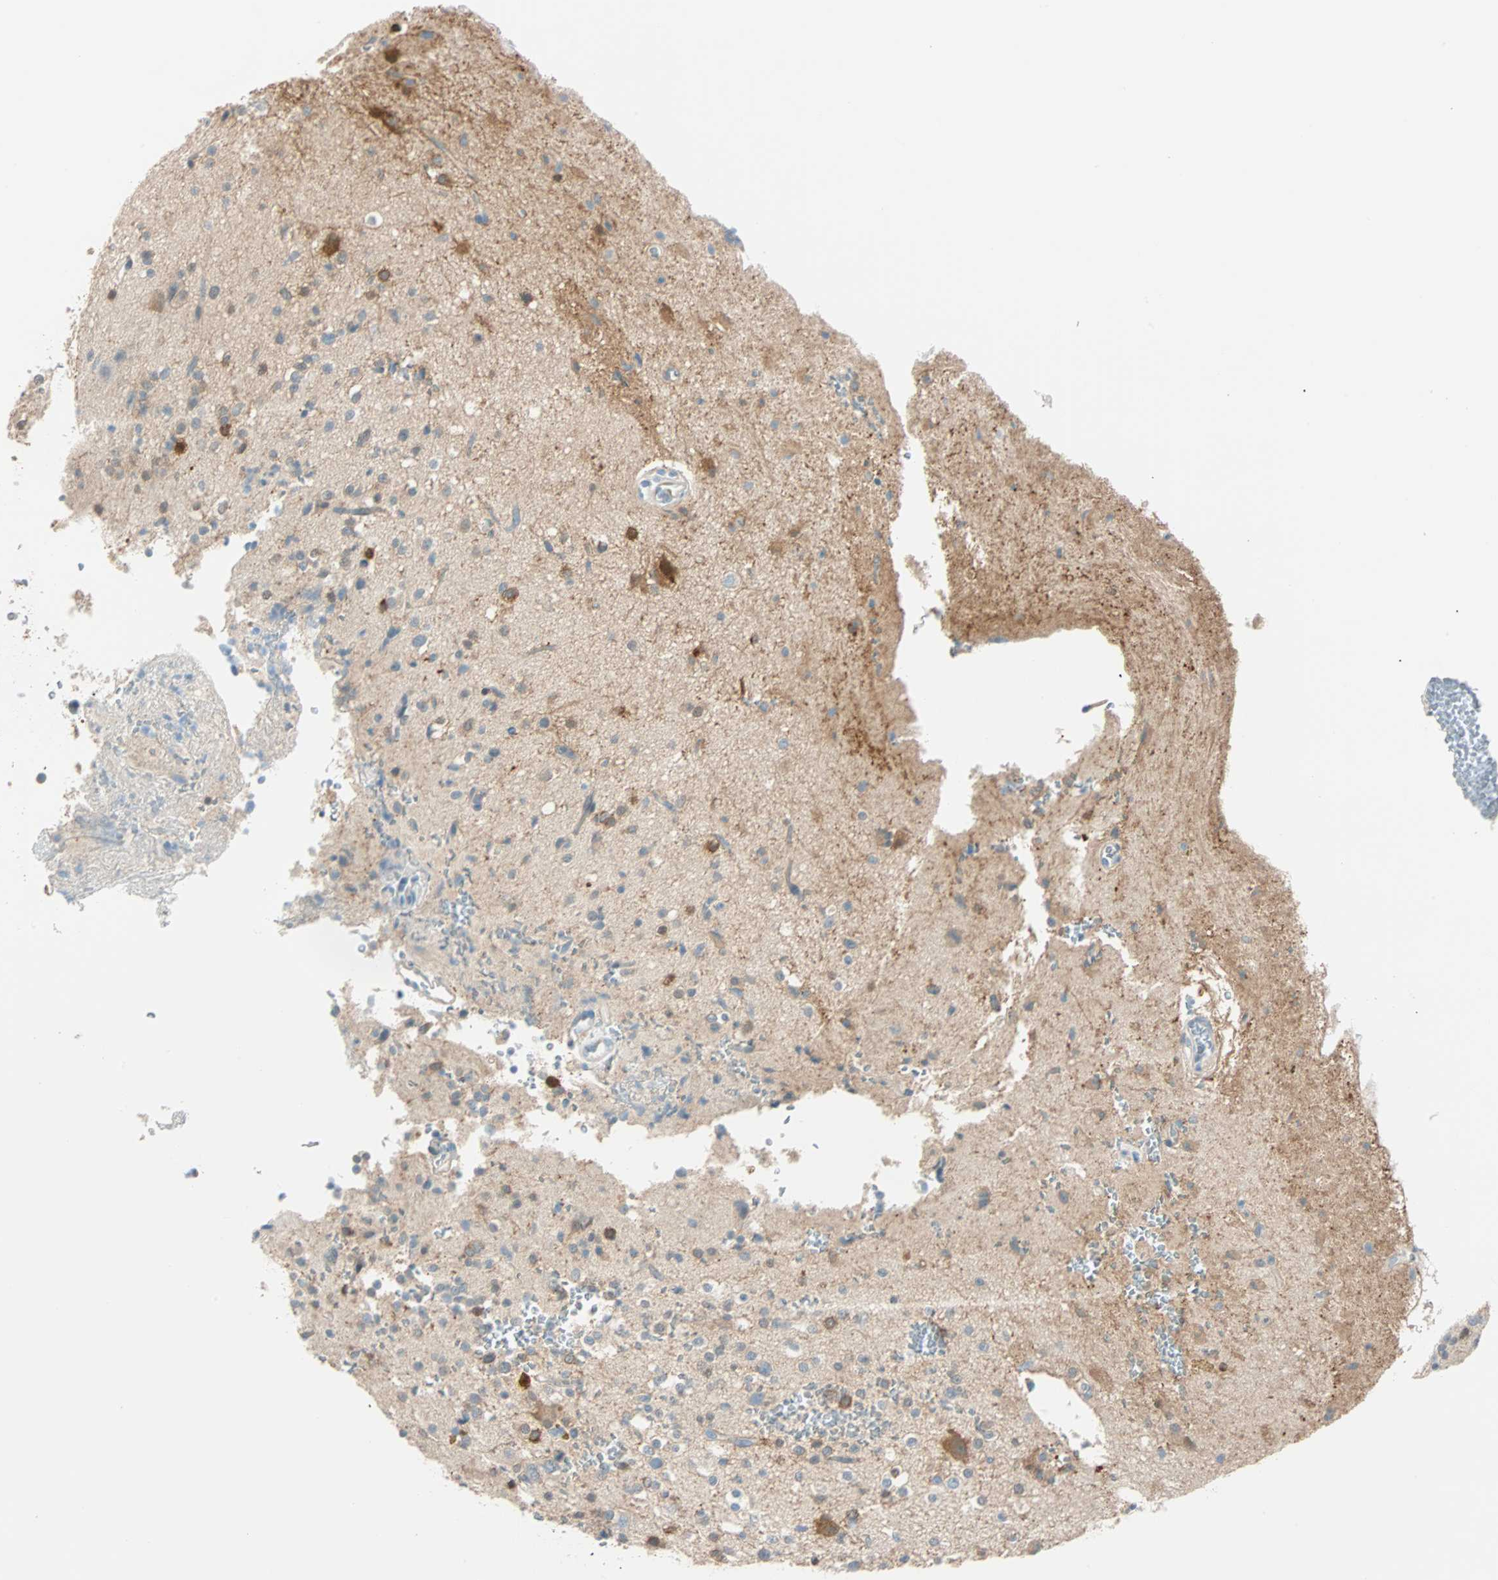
{"staining": {"intensity": "moderate", "quantity": ">75%", "location": "cytoplasmic/membranous"}, "tissue": "glioma", "cell_type": "Tumor cells", "image_type": "cancer", "snomed": [{"axis": "morphology", "description": "Glioma, malignant, High grade"}, {"axis": "topography", "description": "Brain"}], "caption": "Immunohistochemistry (IHC) of human malignant glioma (high-grade) shows medium levels of moderate cytoplasmic/membranous positivity in approximately >75% of tumor cells. Nuclei are stained in blue.", "gene": "ATF6", "patient": {"sex": "male", "age": 47}}